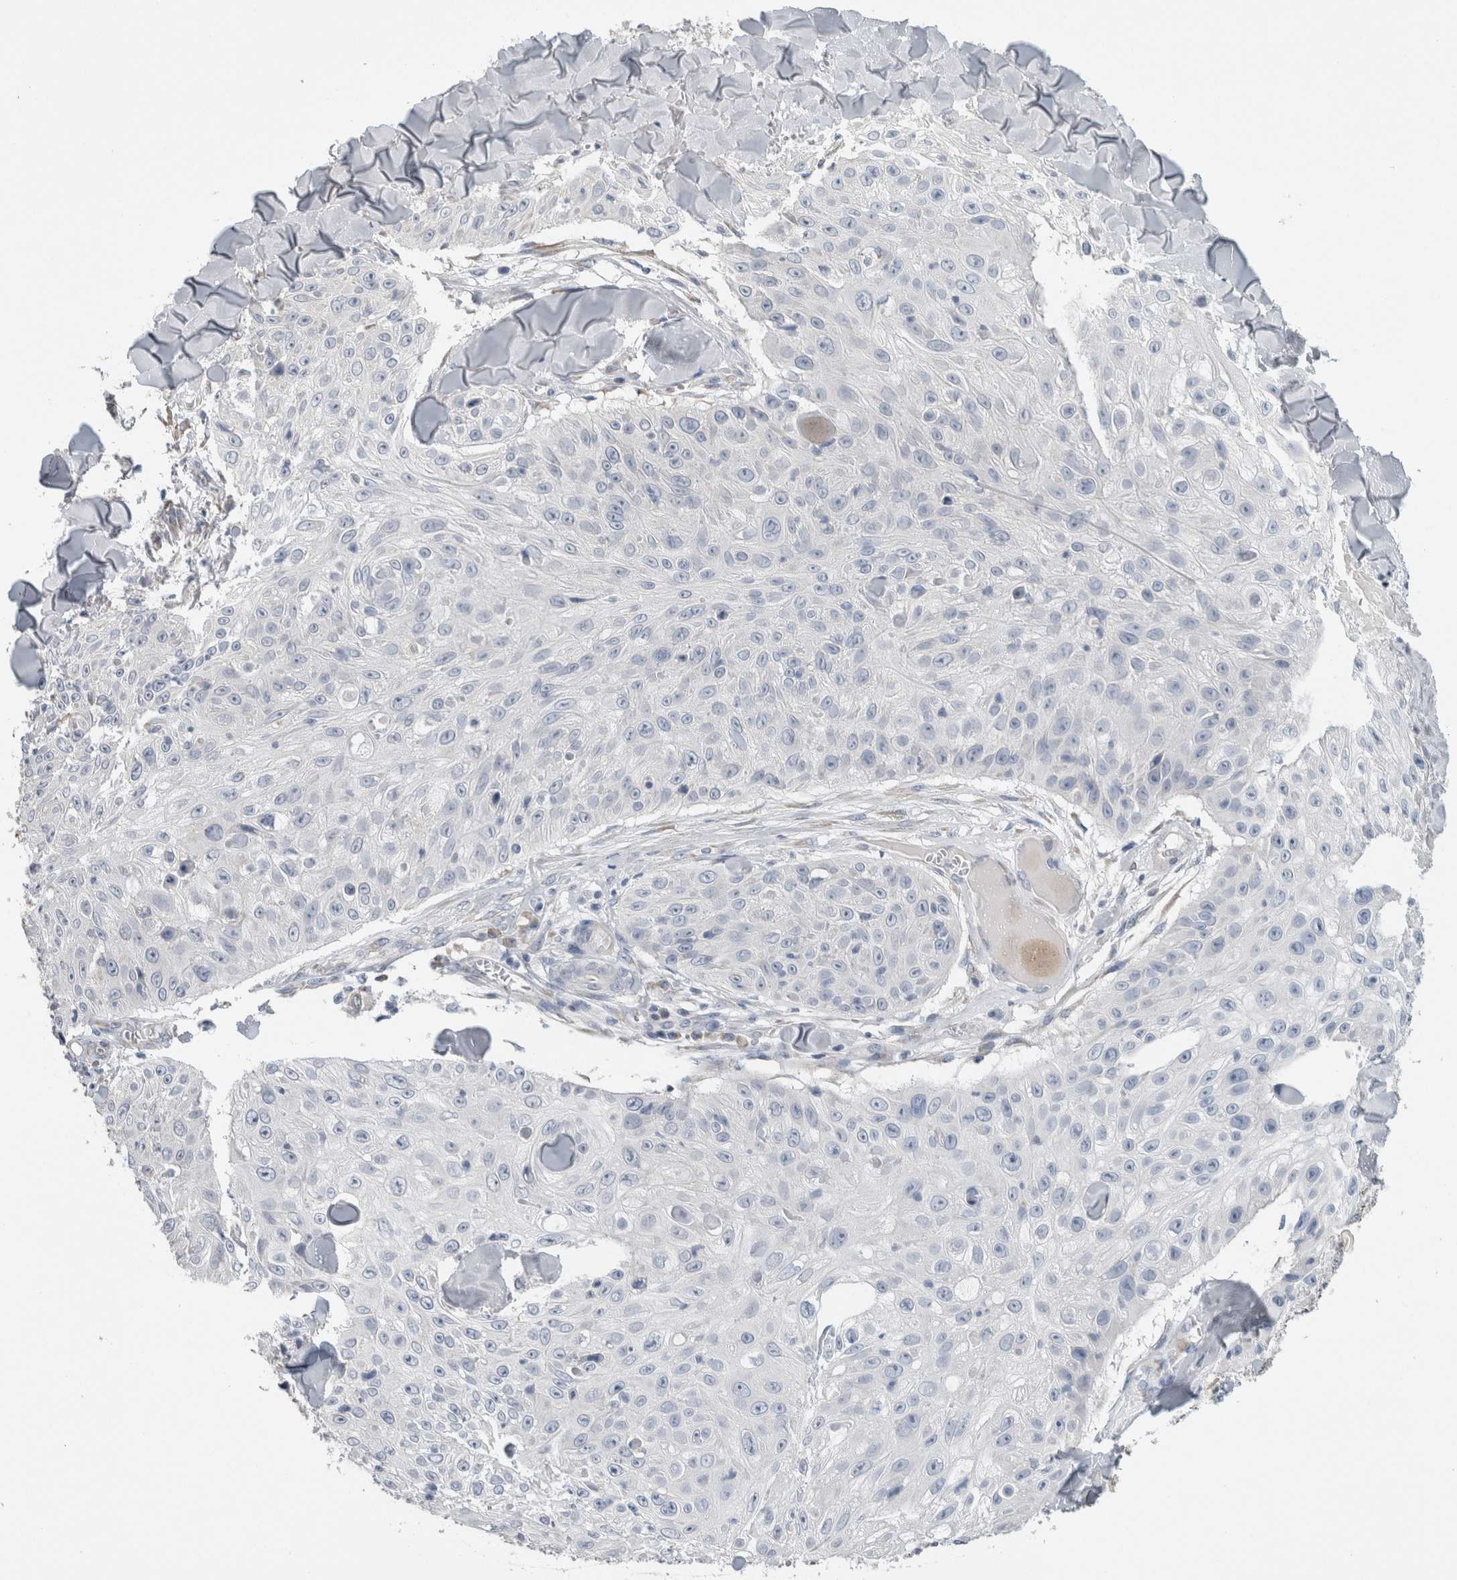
{"staining": {"intensity": "negative", "quantity": "none", "location": "none"}, "tissue": "skin cancer", "cell_type": "Tumor cells", "image_type": "cancer", "snomed": [{"axis": "morphology", "description": "Squamous cell carcinoma, NOS"}, {"axis": "topography", "description": "Skin"}], "caption": "Tumor cells show no significant positivity in skin cancer (squamous cell carcinoma).", "gene": "NEFM", "patient": {"sex": "male", "age": 86}}